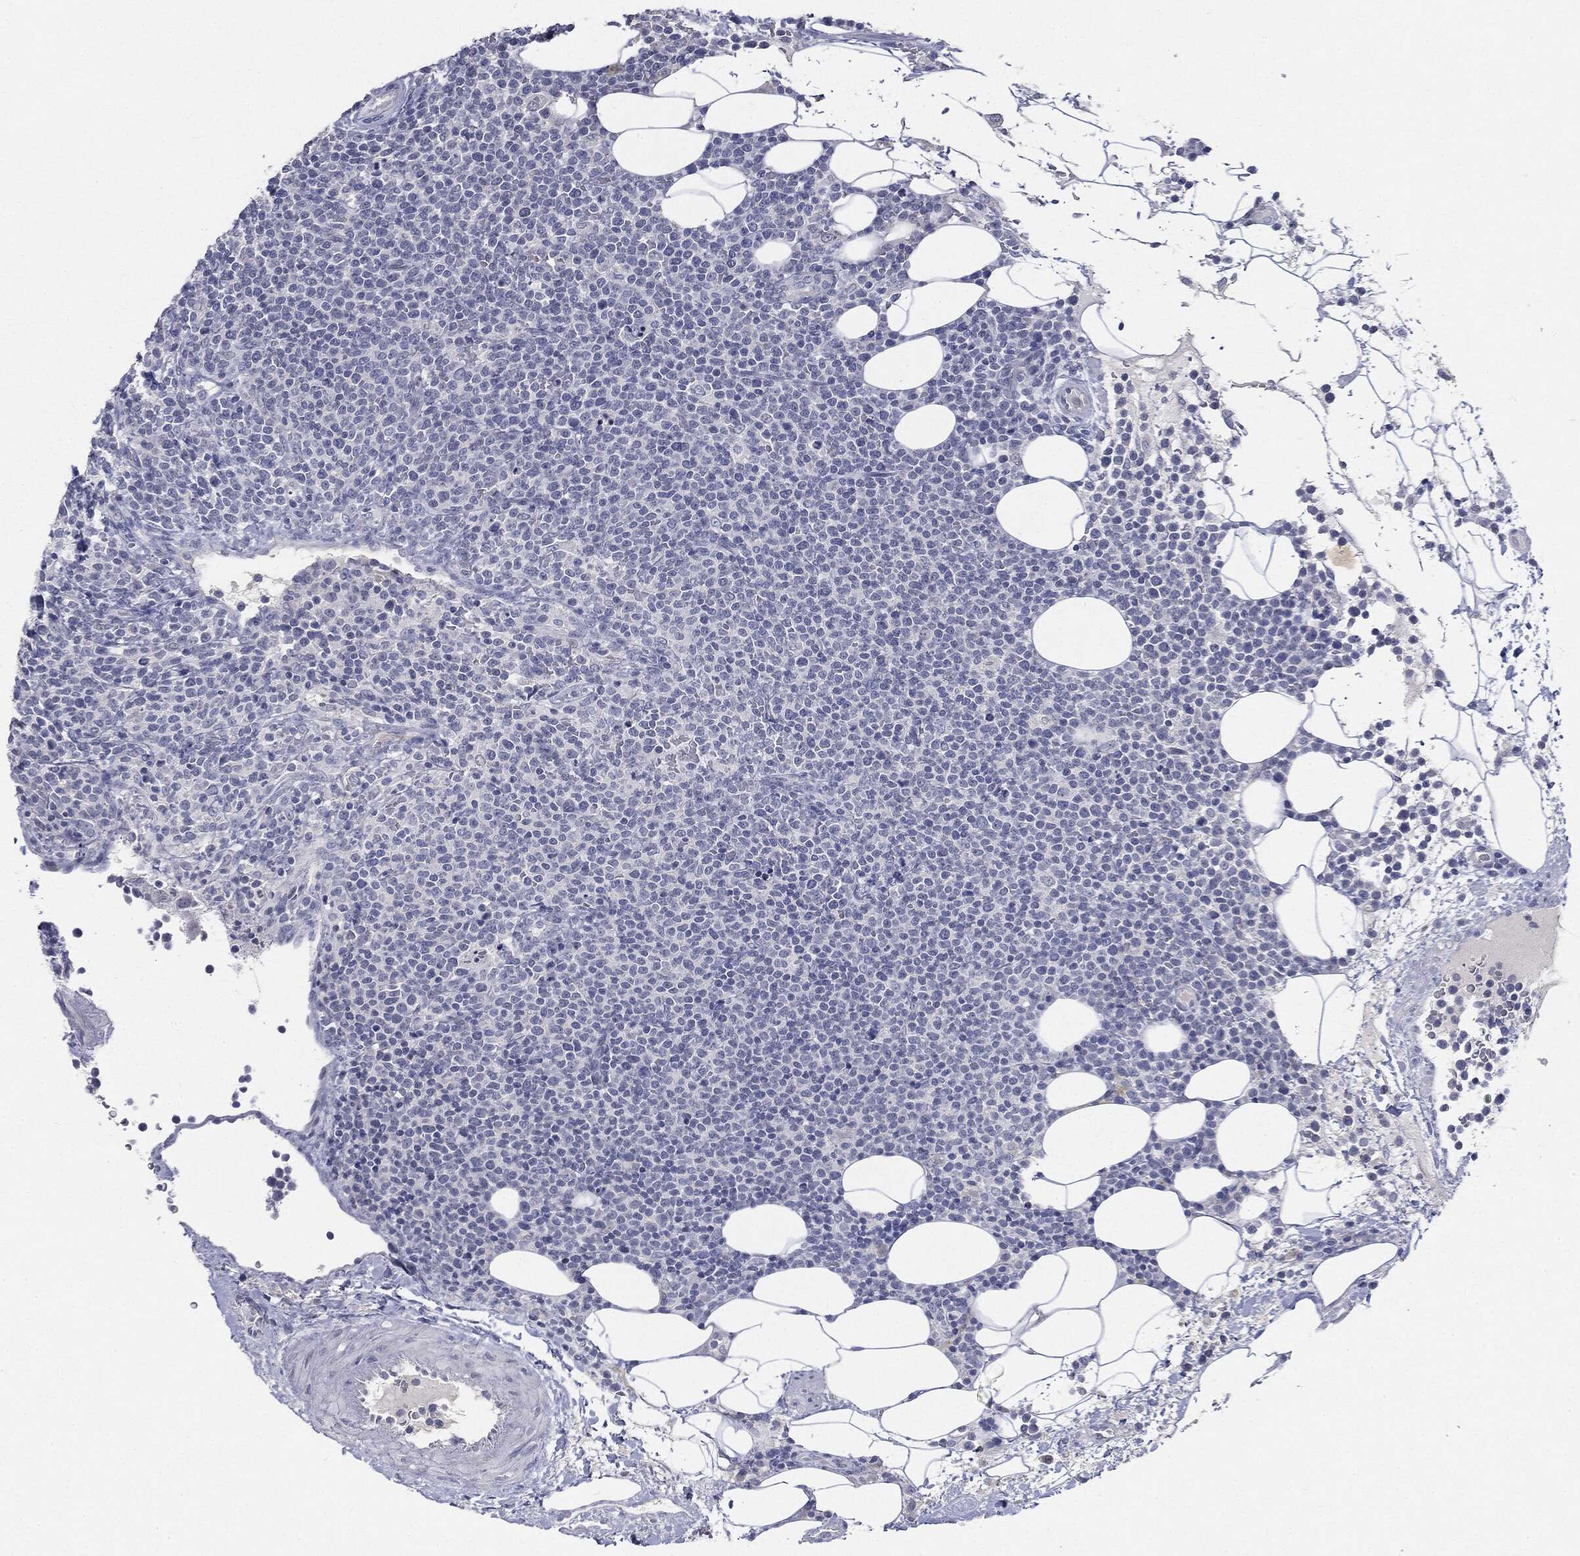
{"staining": {"intensity": "negative", "quantity": "none", "location": "none"}, "tissue": "lymphoma", "cell_type": "Tumor cells", "image_type": "cancer", "snomed": [{"axis": "morphology", "description": "Malignant lymphoma, non-Hodgkin's type, High grade"}, {"axis": "topography", "description": "Lymph node"}], "caption": "Immunohistochemical staining of malignant lymphoma, non-Hodgkin's type (high-grade) shows no significant expression in tumor cells. (DAB (3,3'-diaminobenzidine) IHC with hematoxylin counter stain).", "gene": "CGB1", "patient": {"sex": "male", "age": 61}}